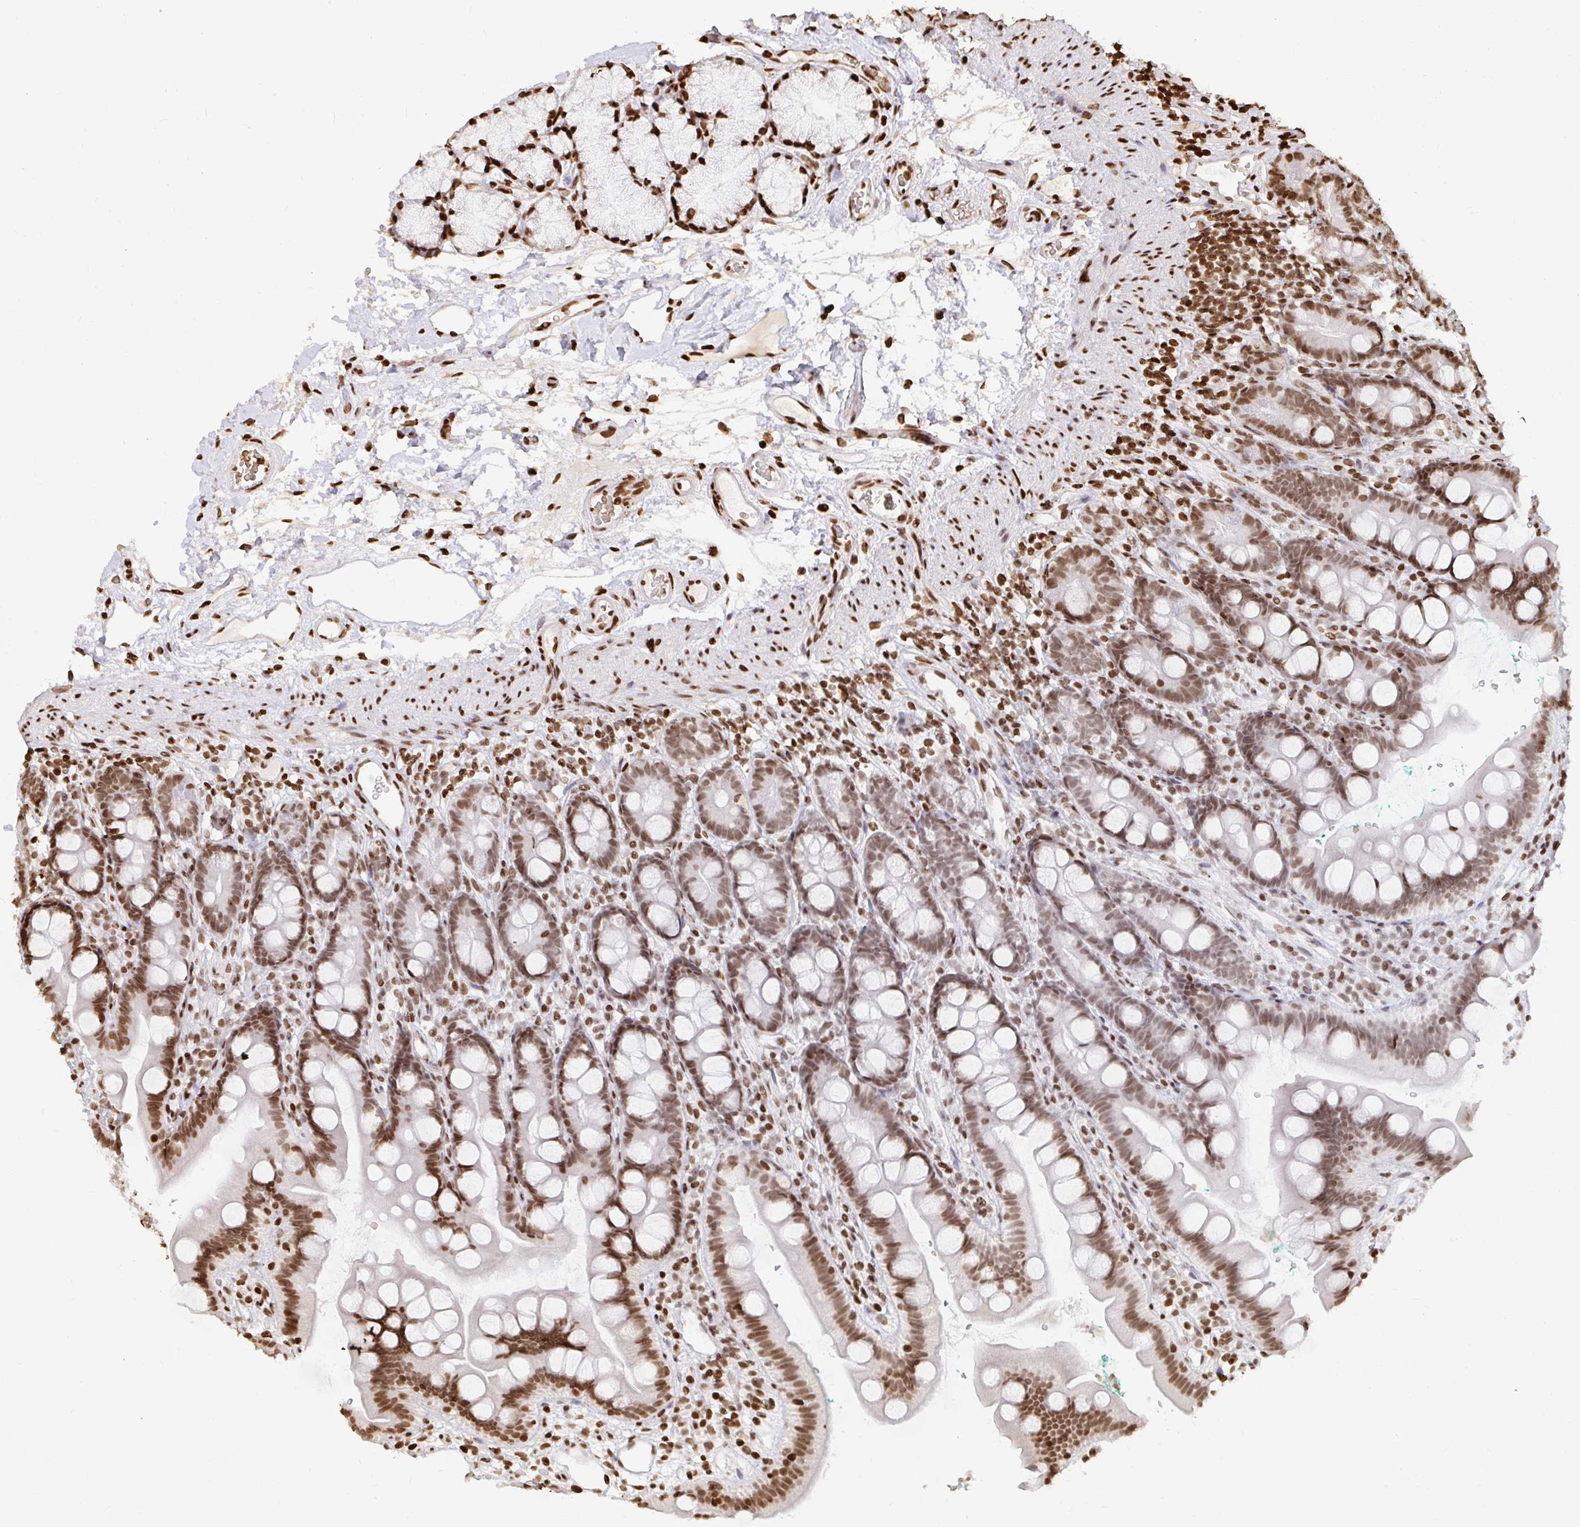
{"staining": {"intensity": "moderate", "quantity": ">75%", "location": "nuclear"}, "tissue": "duodenum", "cell_type": "Glandular cells", "image_type": "normal", "snomed": [{"axis": "morphology", "description": "Normal tissue, NOS"}, {"axis": "topography", "description": "Duodenum"}], "caption": "Immunohistochemical staining of benign human duodenum reveals medium levels of moderate nuclear positivity in about >75% of glandular cells. The protein of interest is shown in brown color, while the nuclei are stained blue.", "gene": "H2BC5", "patient": {"sex": "female", "age": 67}}